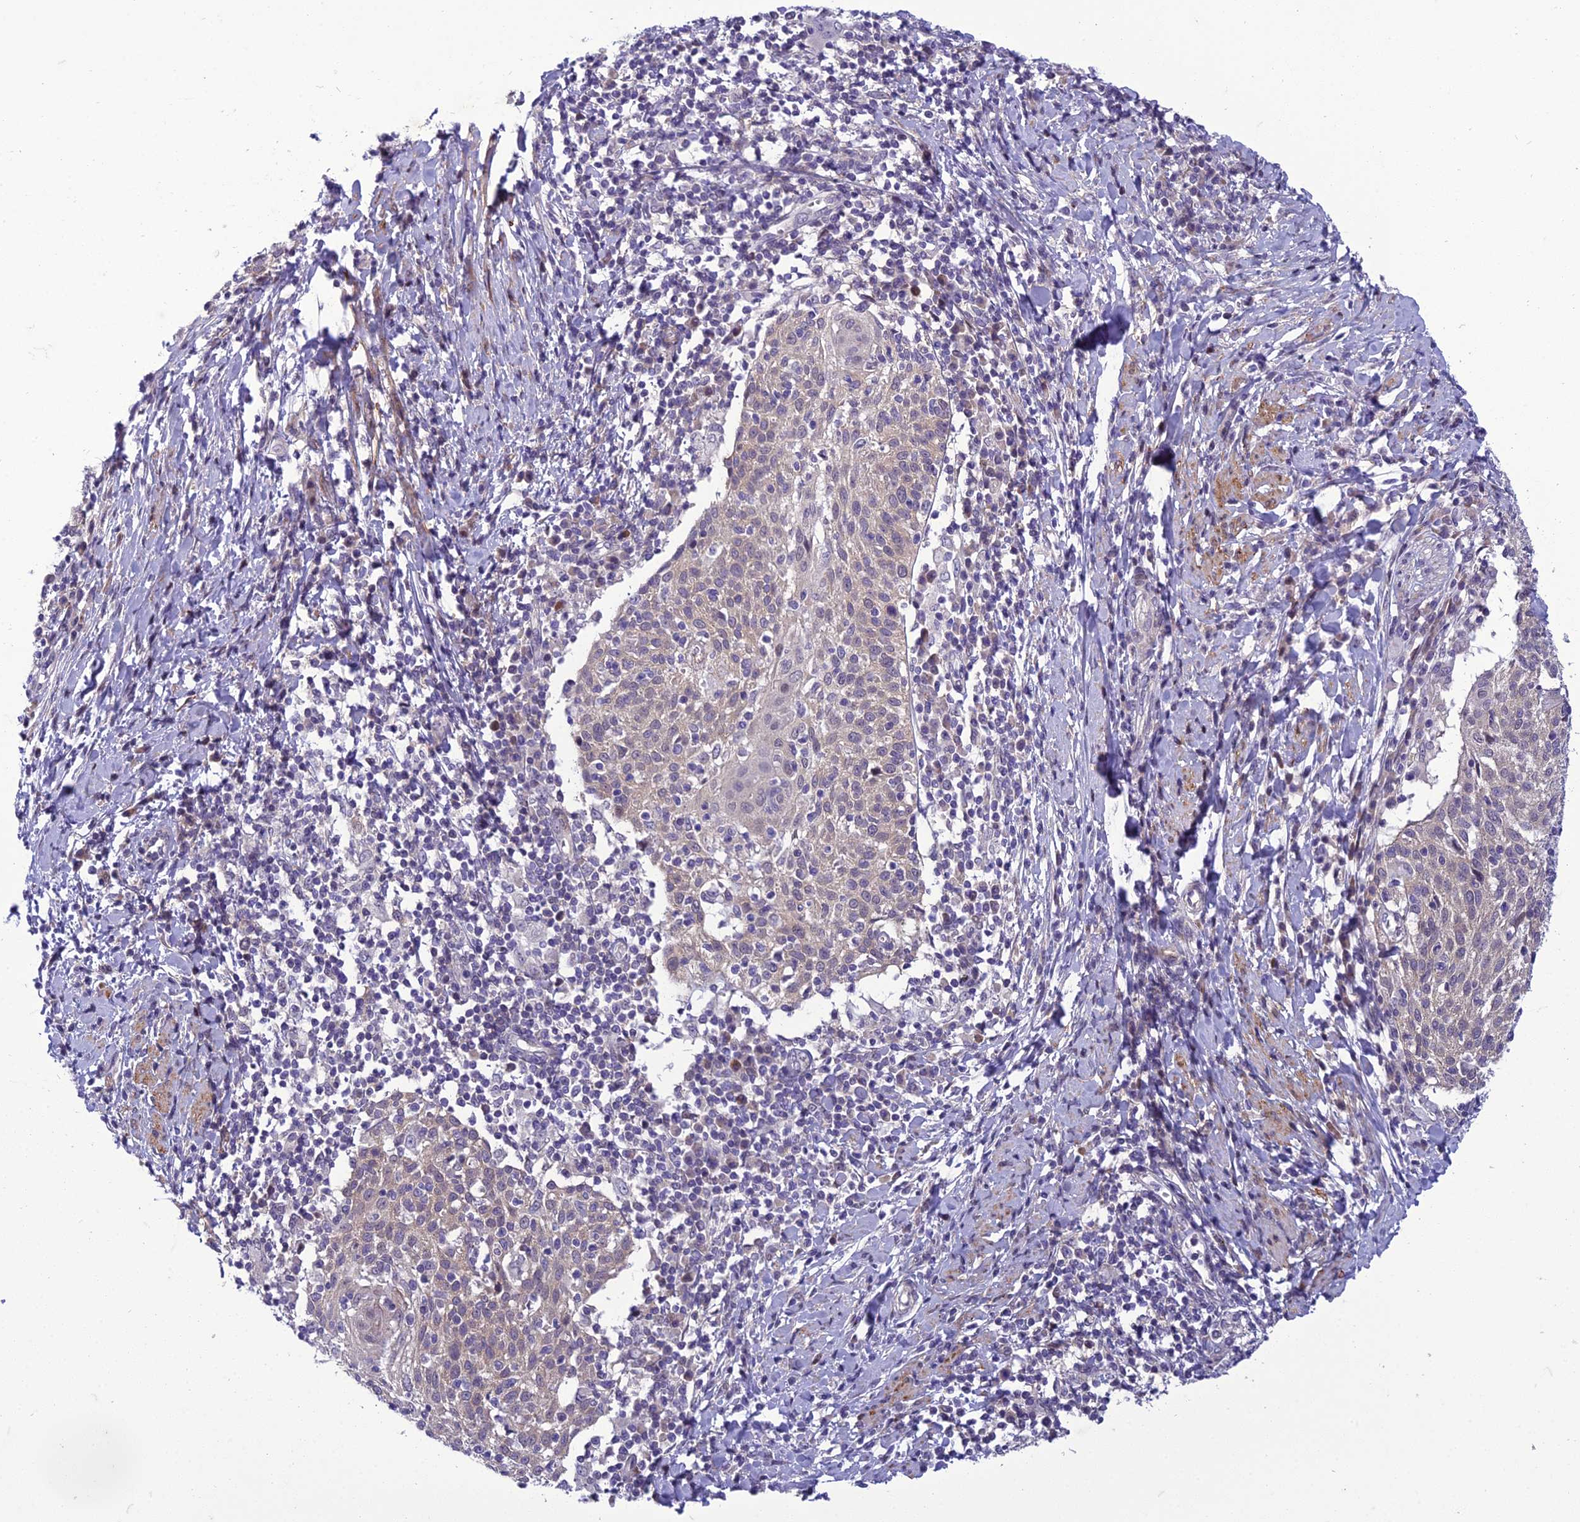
{"staining": {"intensity": "weak", "quantity": "<25%", "location": "cytoplasmic/membranous"}, "tissue": "cervical cancer", "cell_type": "Tumor cells", "image_type": "cancer", "snomed": [{"axis": "morphology", "description": "Squamous cell carcinoma, NOS"}, {"axis": "topography", "description": "Cervix"}], "caption": "Human squamous cell carcinoma (cervical) stained for a protein using immunohistochemistry reveals no staining in tumor cells.", "gene": "GAB4", "patient": {"sex": "female", "age": 52}}